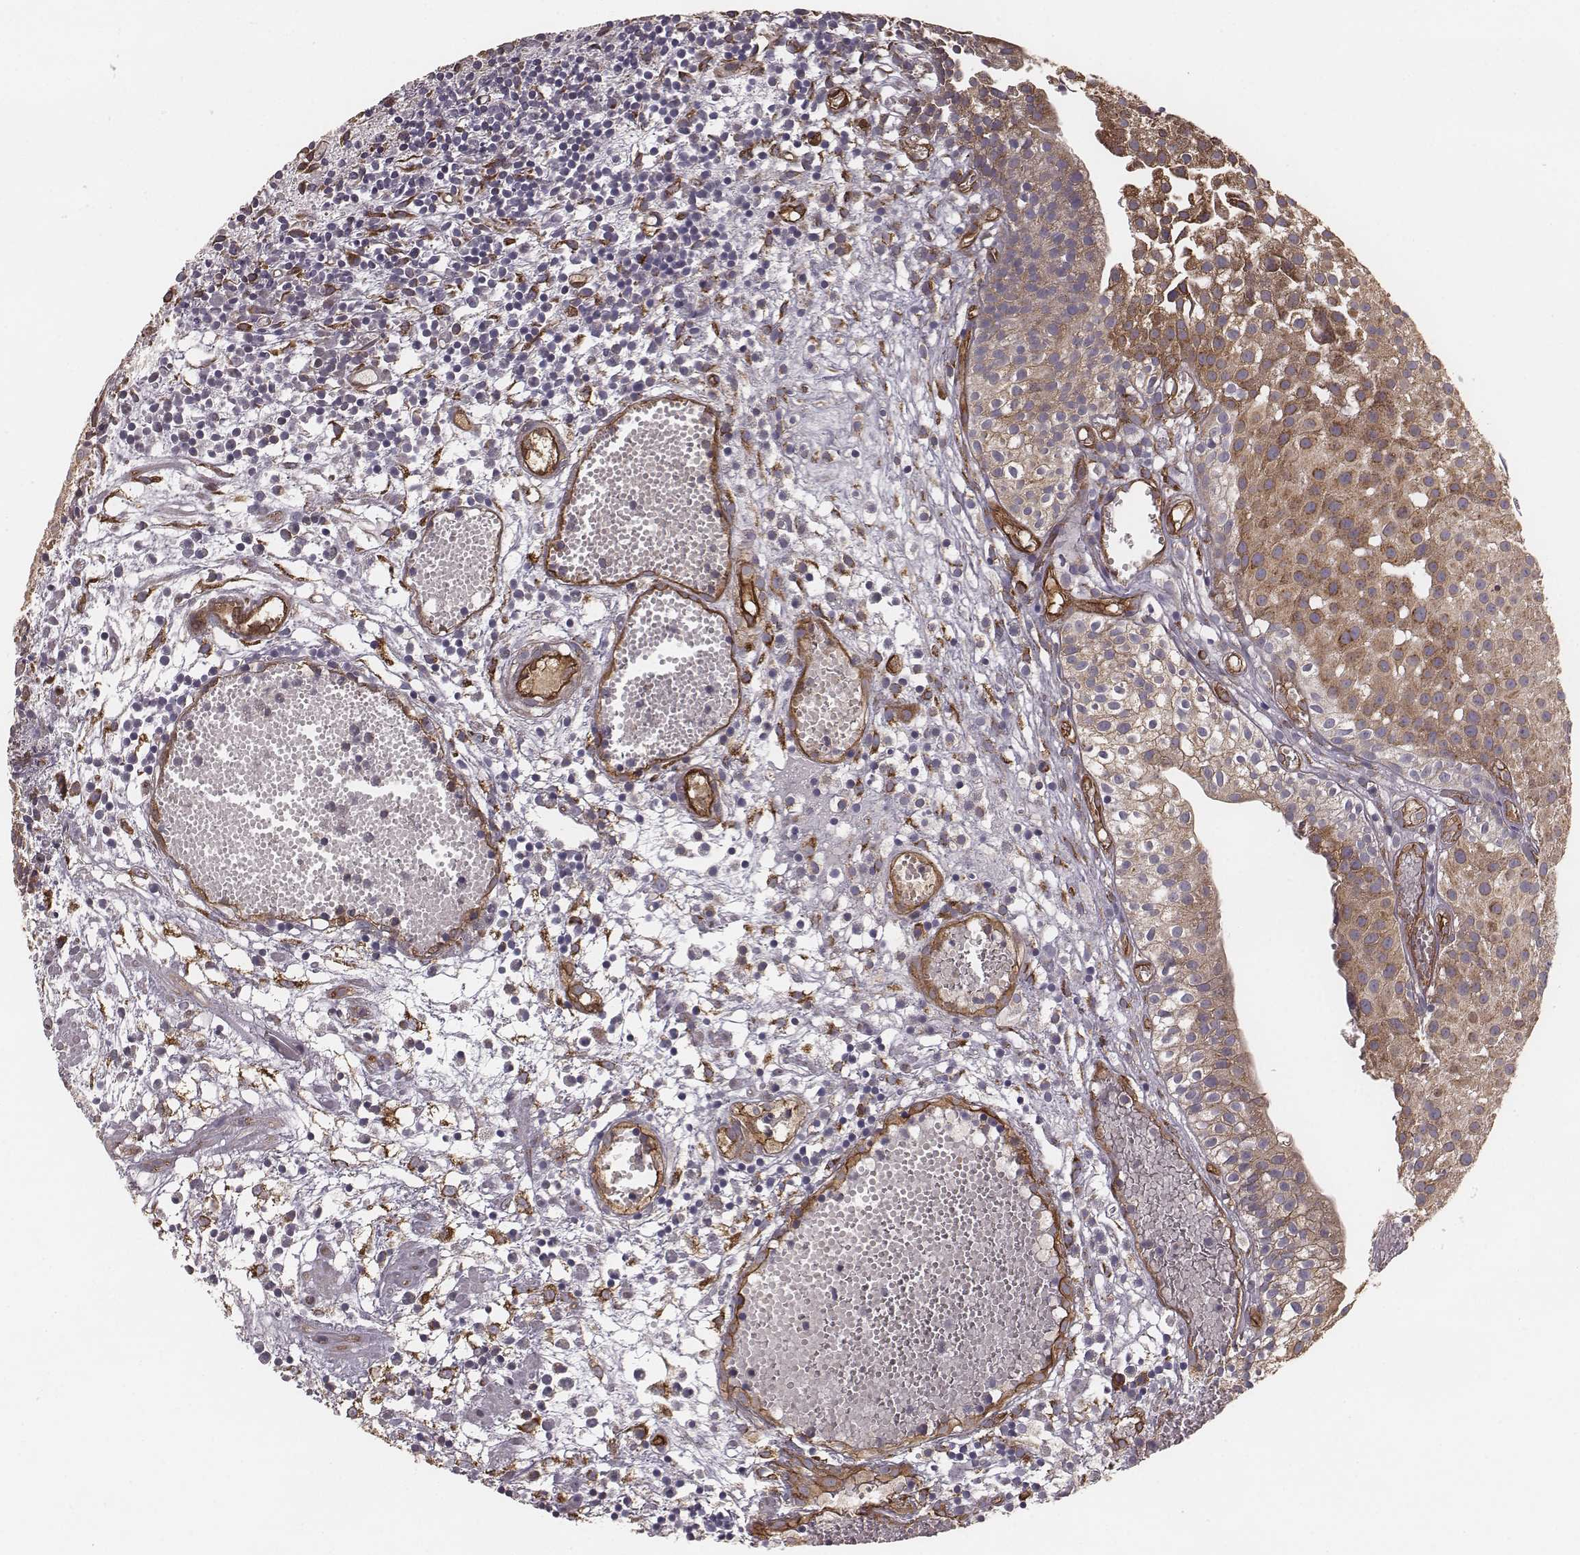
{"staining": {"intensity": "moderate", "quantity": ">75%", "location": "cytoplasmic/membranous"}, "tissue": "urothelial cancer", "cell_type": "Tumor cells", "image_type": "cancer", "snomed": [{"axis": "morphology", "description": "Urothelial carcinoma, Low grade"}, {"axis": "topography", "description": "Urinary bladder"}], "caption": "Immunohistochemical staining of human urothelial carcinoma (low-grade) reveals moderate cytoplasmic/membranous protein positivity in about >75% of tumor cells.", "gene": "PALMD", "patient": {"sex": "male", "age": 79}}